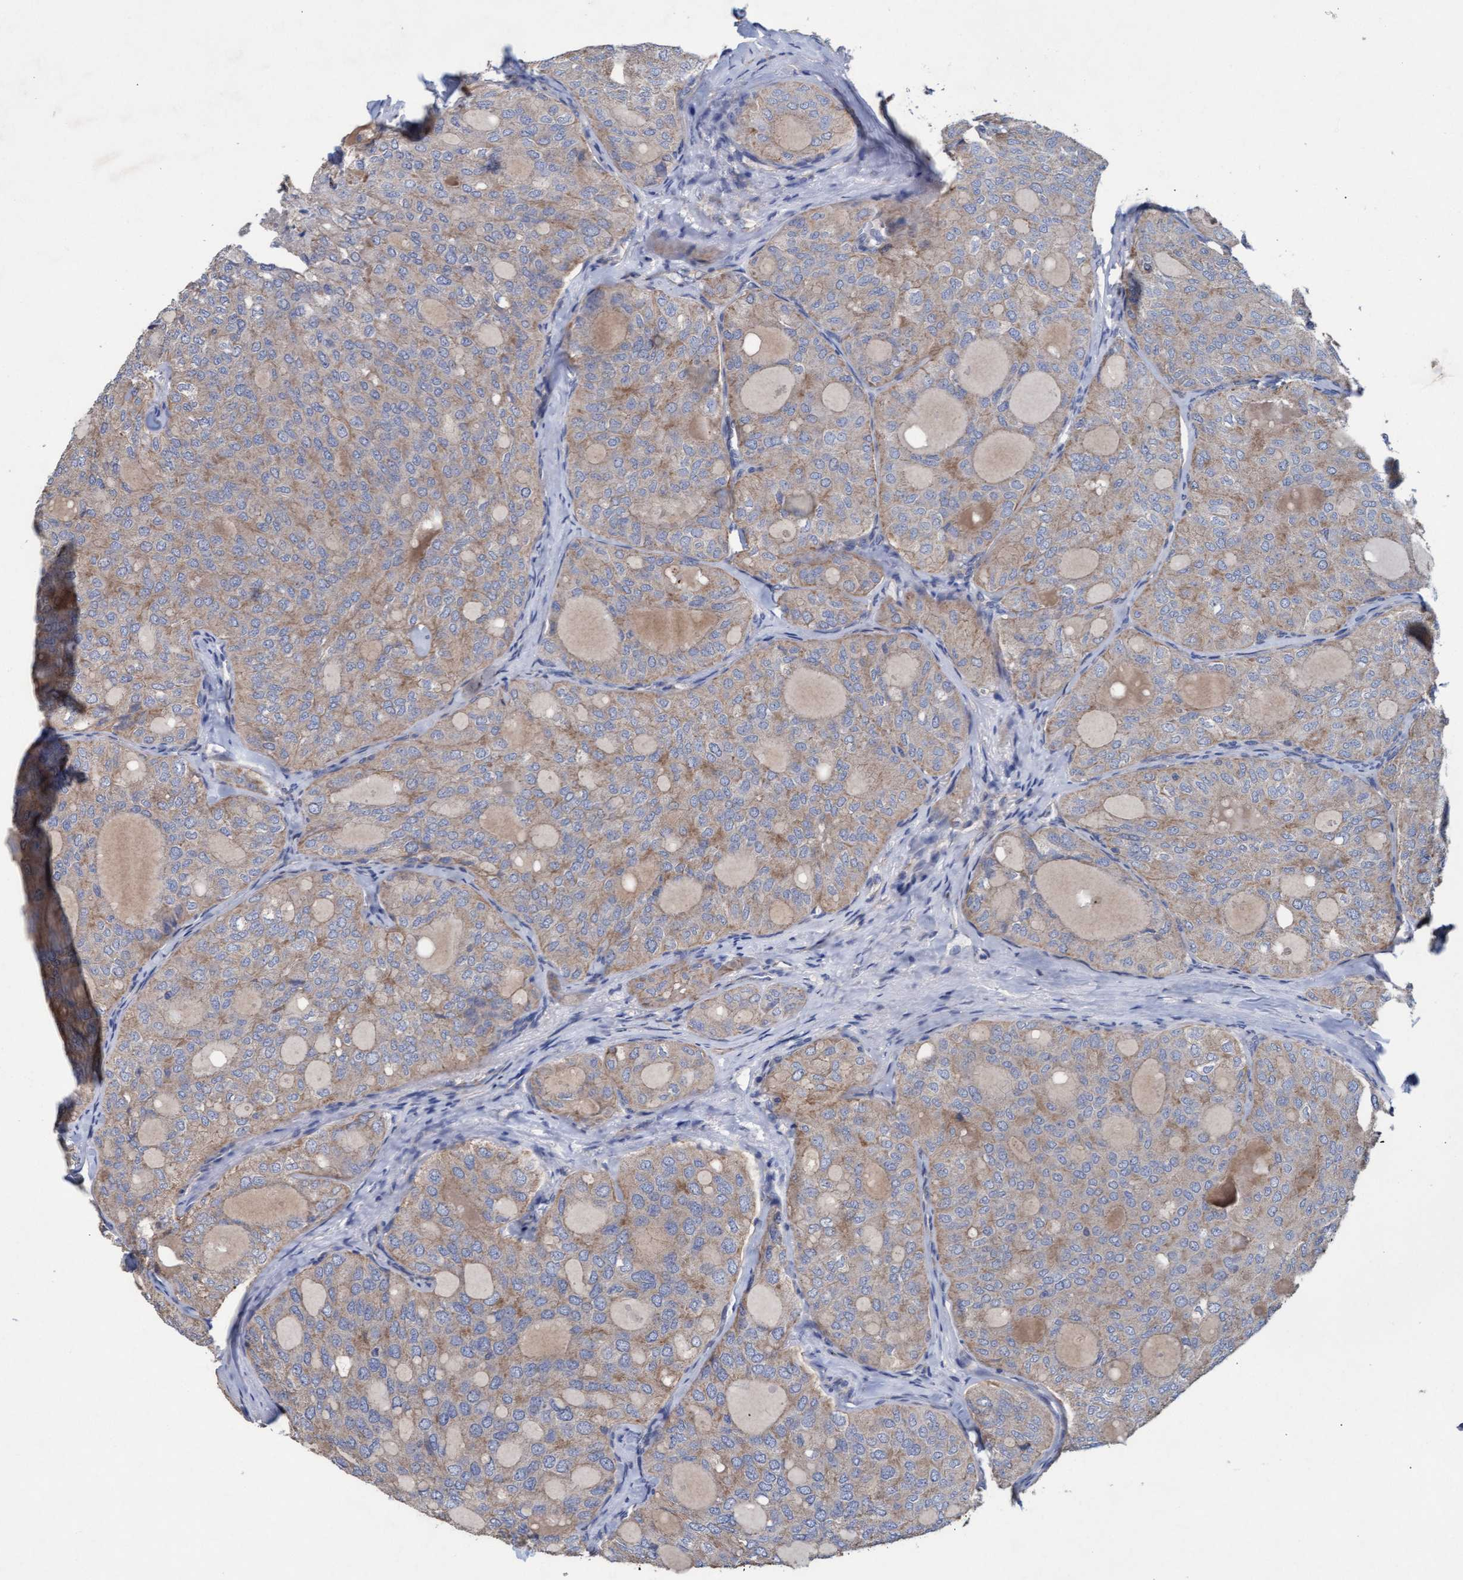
{"staining": {"intensity": "weak", "quantity": ">75%", "location": "cytoplasmic/membranous"}, "tissue": "thyroid cancer", "cell_type": "Tumor cells", "image_type": "cancer", "snomed": [{"axis": "morphology", "description": "Follicular adenoma carcinoma, NOS"}, {"axis": "topography", "description": "Thyroid gland"}], "caption": "Protein analysis of thyroid cancer (follicular adenoma carcinoma) tissue demonstrates weak cytoplasmic/membranous positivity in approximately >75% of tumor cells. (DAB IHC with brightfield microscopy, high magnification).", "gene": "MRPL38", "patient": {"sex": "male", "age": 75}}